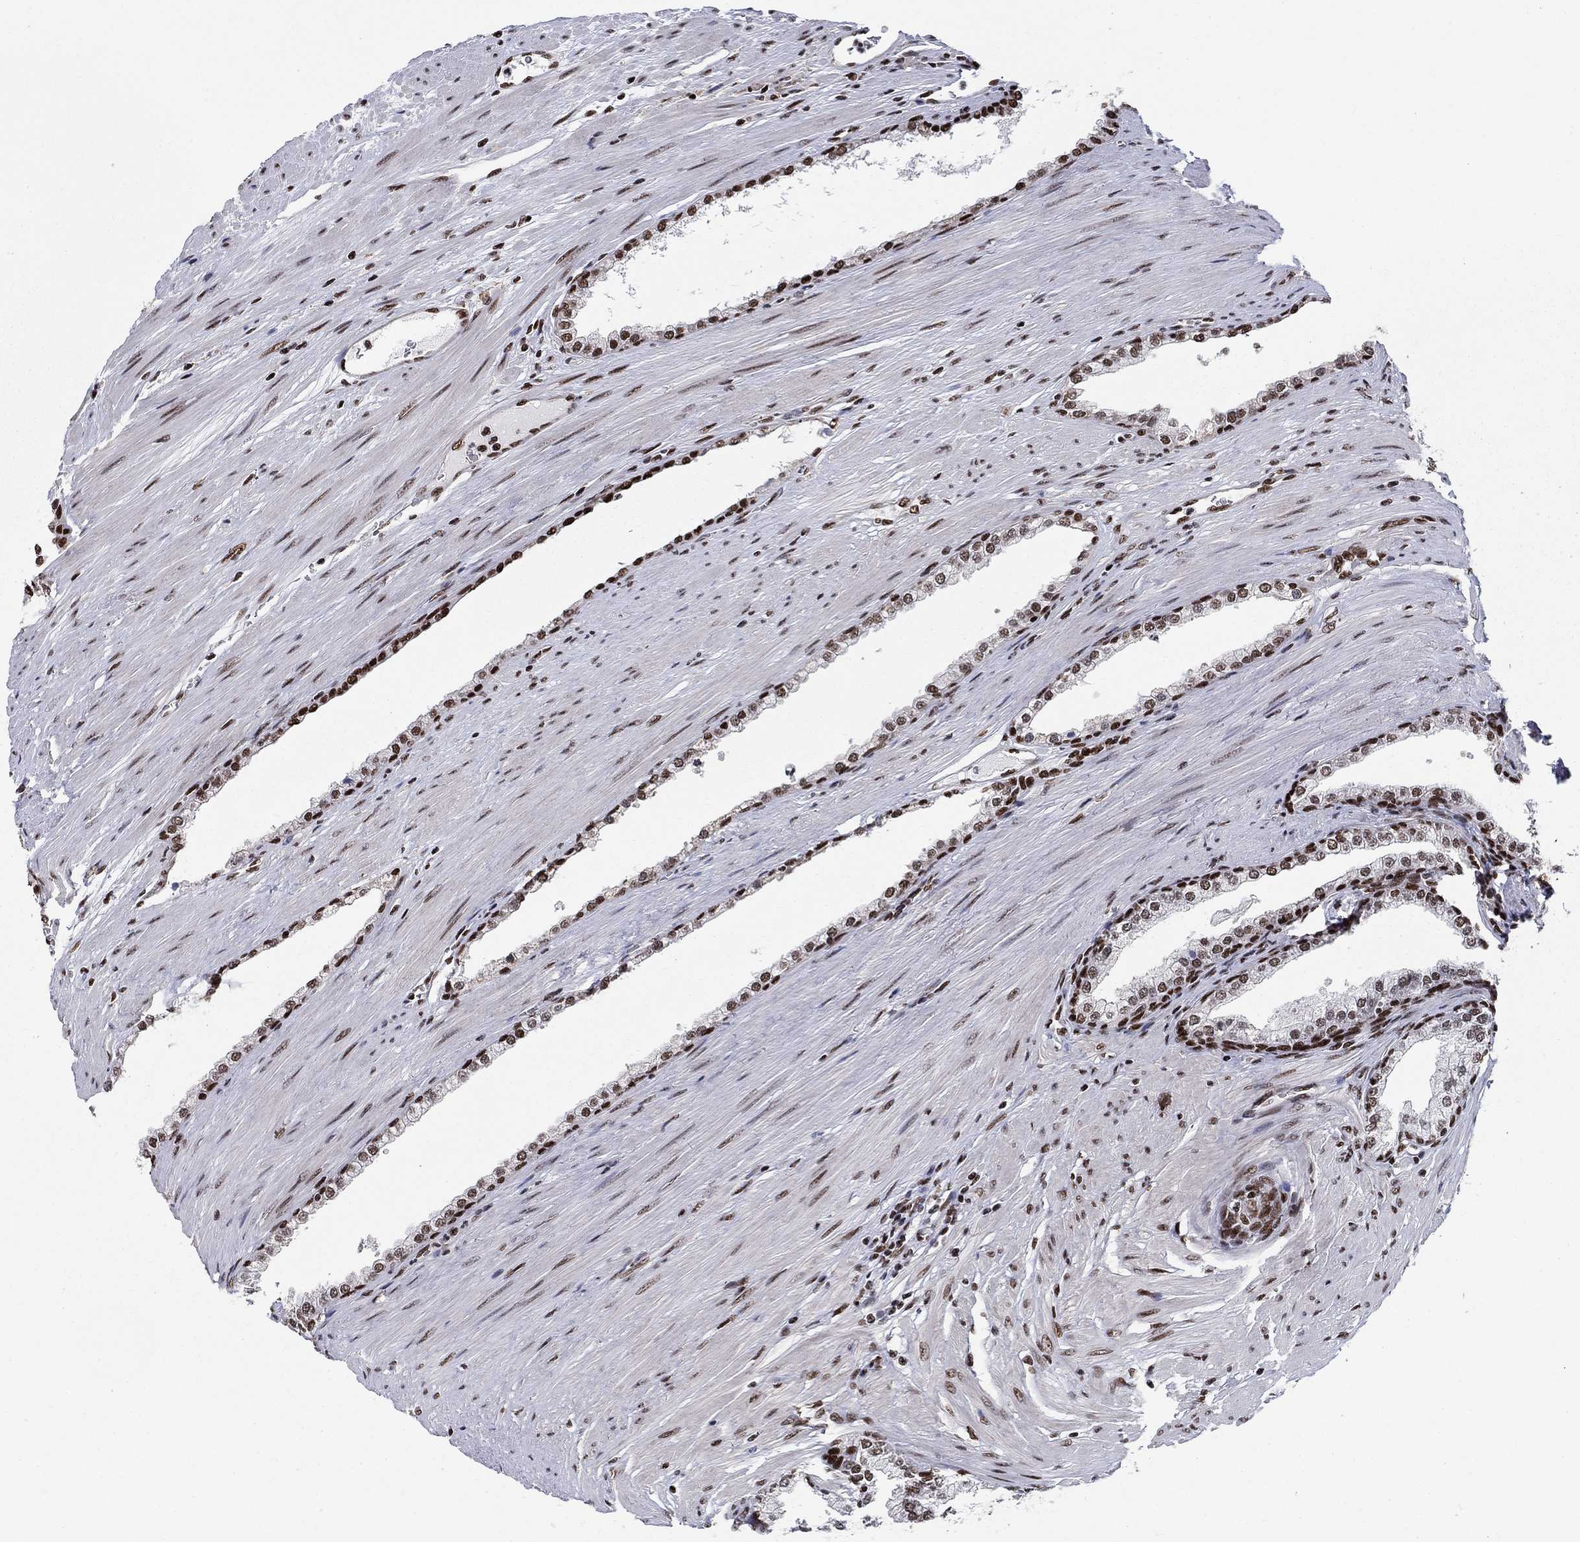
{"staining": {"intensity": "strong", "quantity": ">75%", "location": "nuclear"}, "tissue": "prostate cancer", "cell_type": "Tumor cells", "image_type": "cancer", "snomed": [{"axis": "morphology", "description": "Adenocarcinoma, NOS"}, {"axis": "topography", "description": "Prostate"}], "caption": "DAB immunohistochemical staining of prostate cancer shows strong nuclear protein positivity in about >75% of tumor cells. The protein of interest is shown in brown color, while the nuclei are stained blue.", "gene": "RPRD1B", "patient": {"sex": "male", "age": 67}}